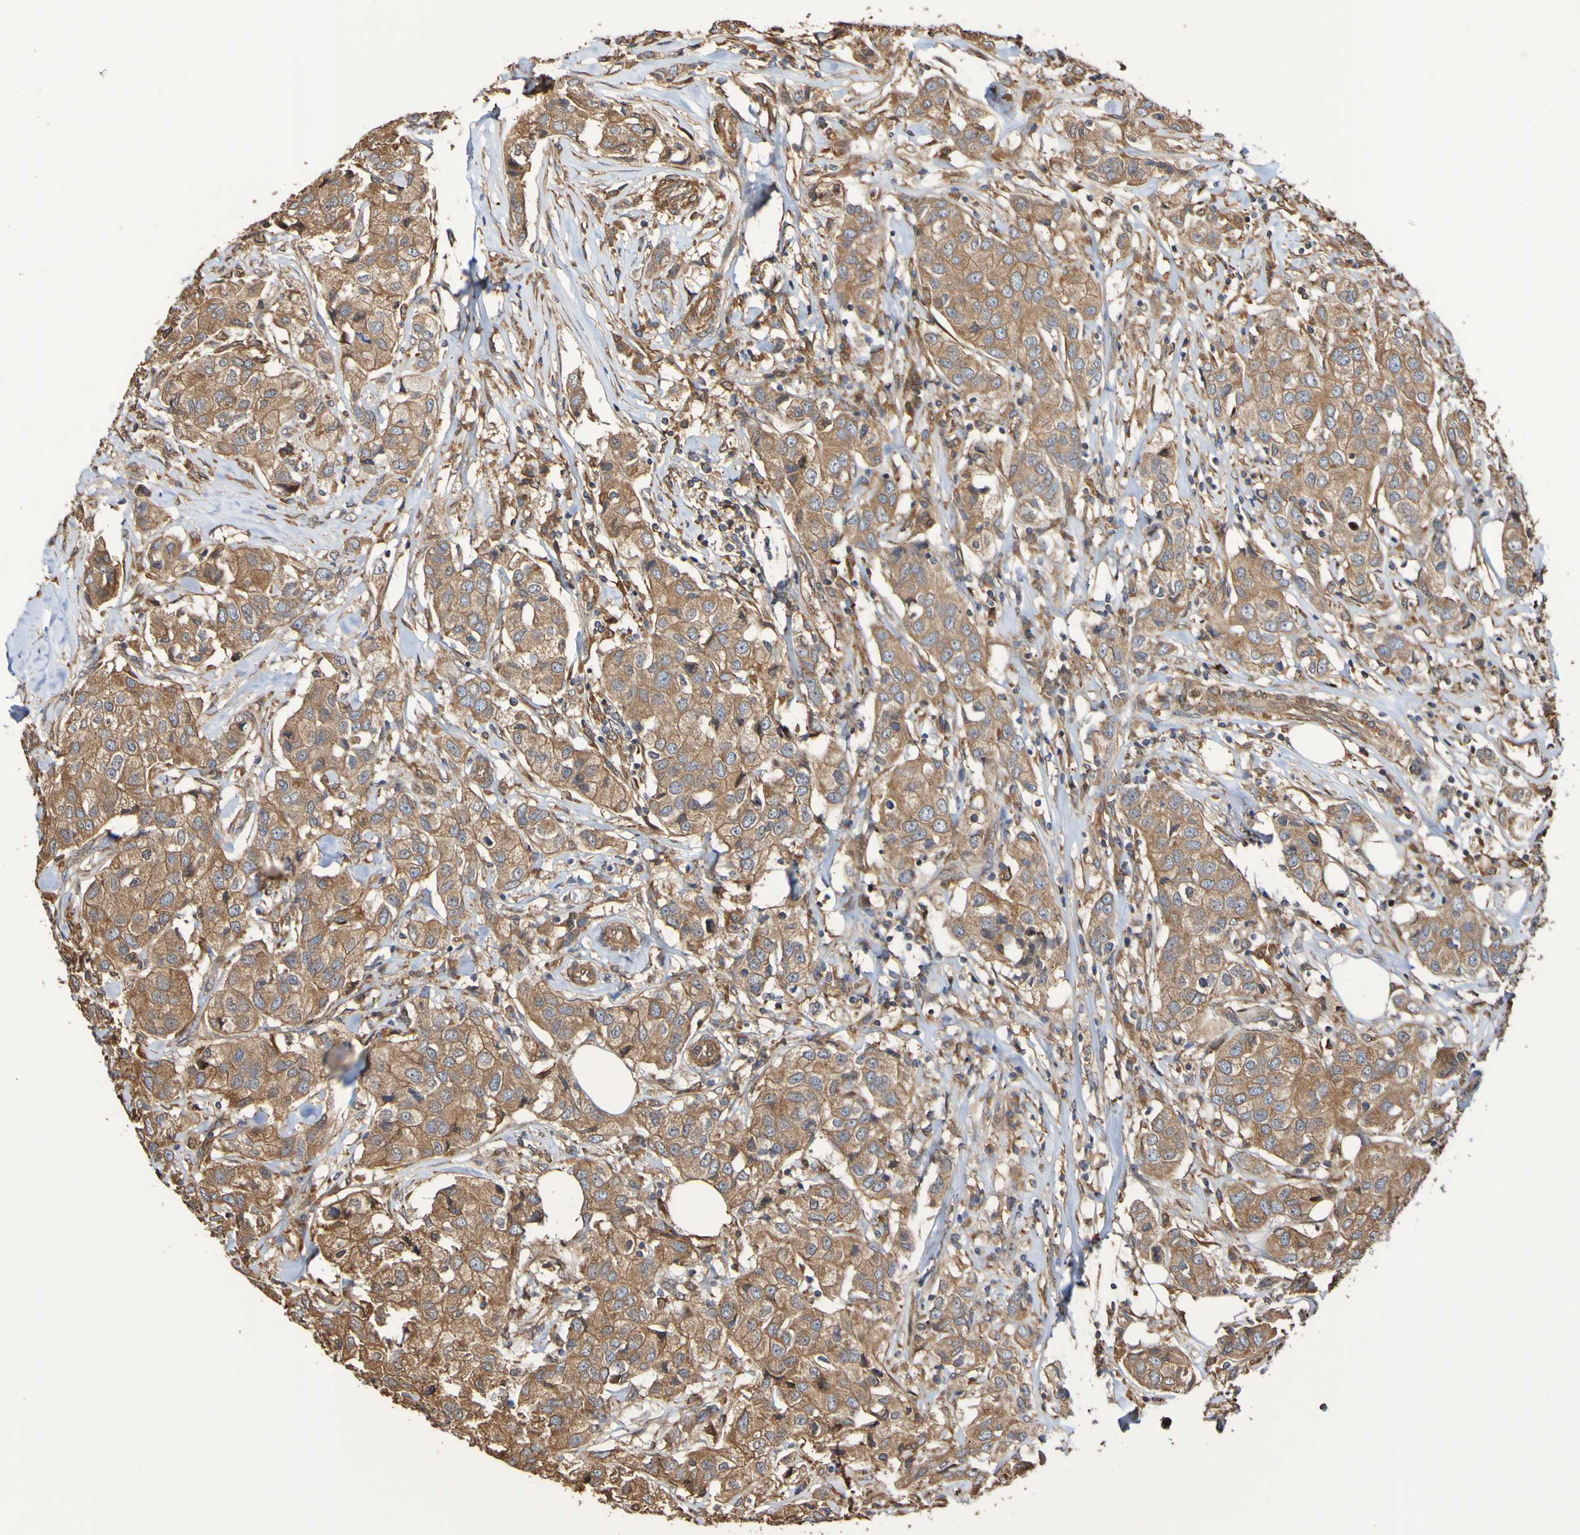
{"staining": {"intensity": "moderate", "quantity": ">75%", "location": "cytoplasmic/membranous"}, "tissue": "breast cancer", "cell_type": "Tumor cells", "image_type": "cancer", "snomed": [{"axis": "morphology", "description": "Duct carcinoma"}, {"axis": "topography", "description": "Breast"}], "caption": "Human breast invasive ductal carcinoma stained with a protein marker demonstrates moderate staining in tumor cells.", "gene": "RAB11A", "patient": {"sex": "female", "age": 80}}